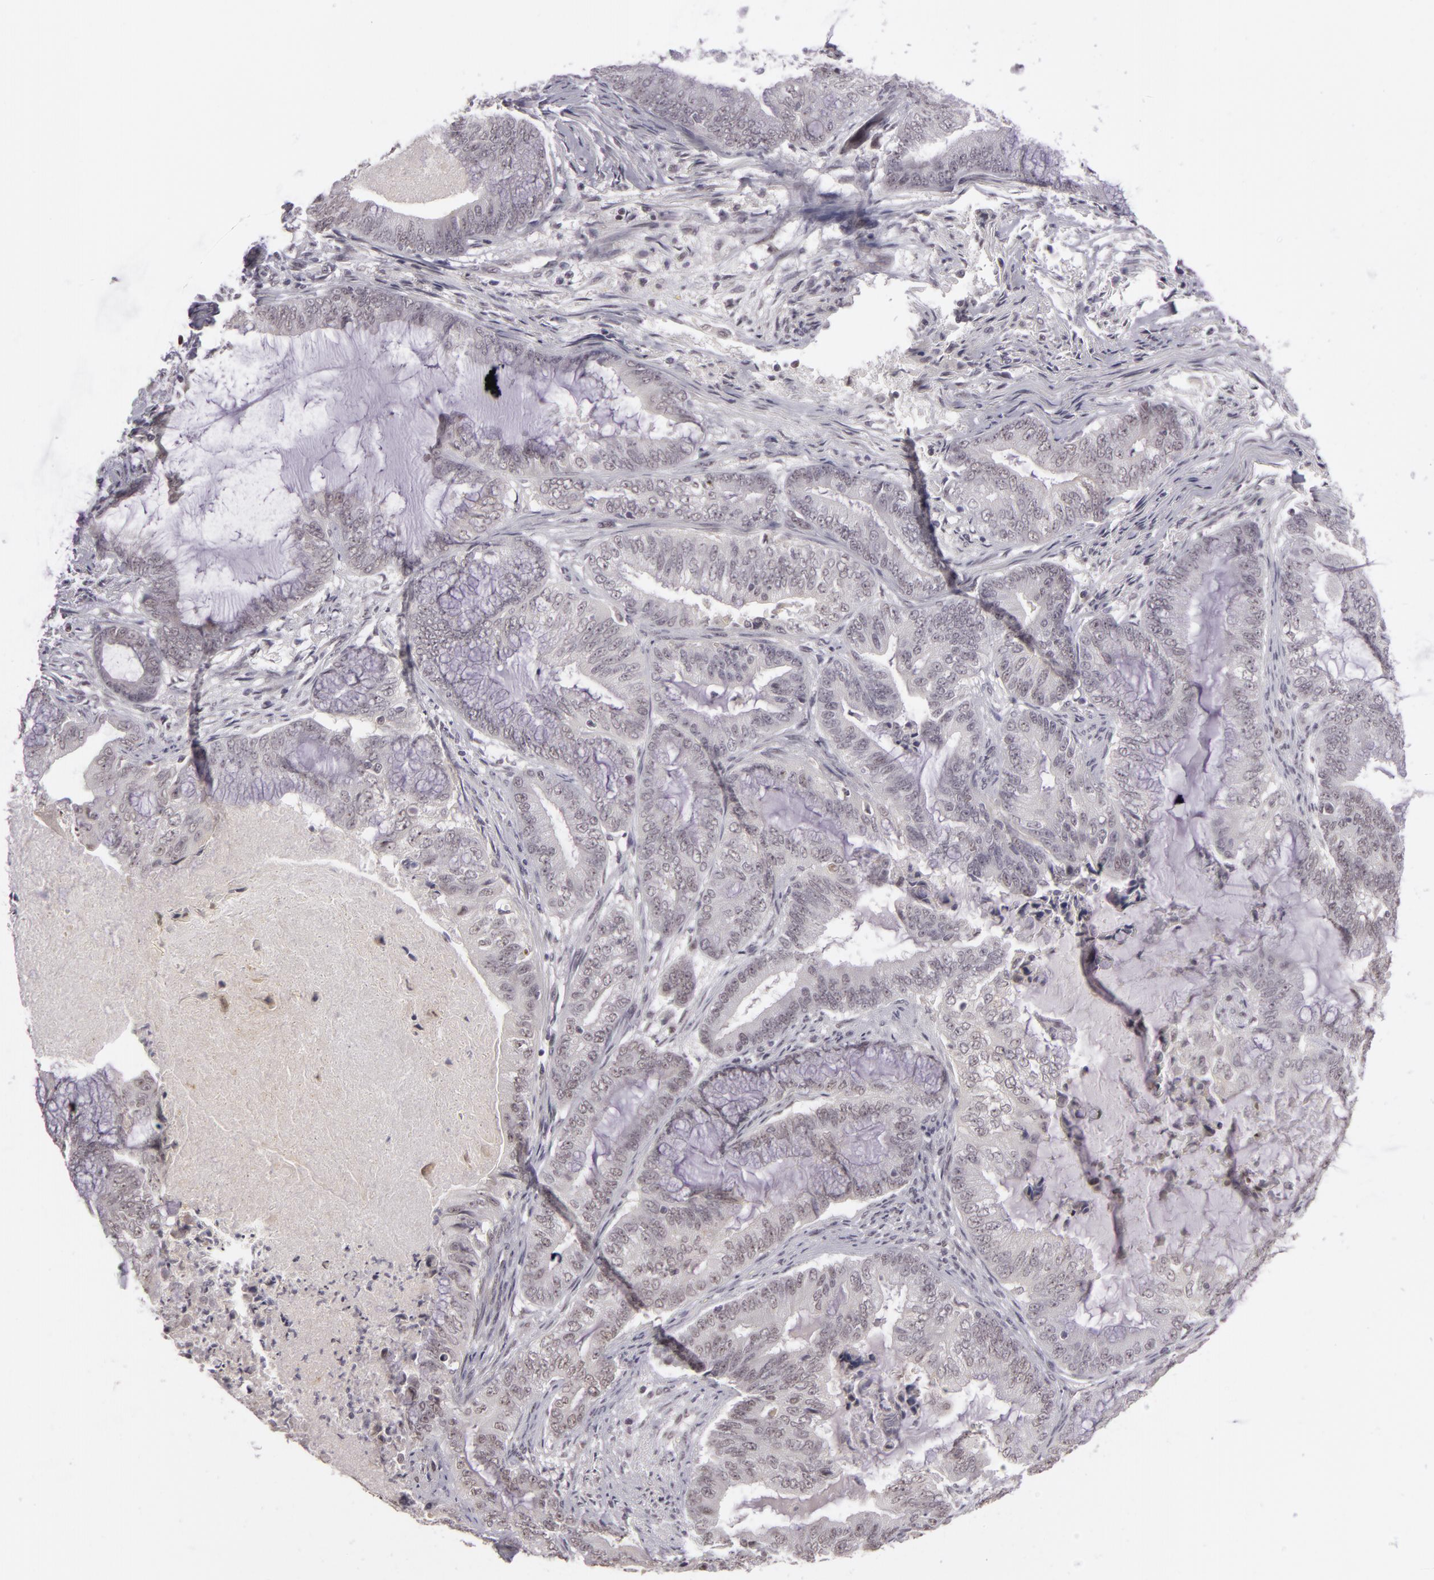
{"staining": {"intensity": "negative", "quantity": "none", "location": "none"}, "tissue": "endometrial cancer", "cell_type": "Tumor cells", "image_type": "cancer", "snomed": [{"axis": "morphology", "description": "Adenocarcinoma, NOS"}, {"axis": "topography", "description": "Endometrium"}], "caption": "Tumor cells show no significant protein expression in endometrial cancer (adenocarcinoma). (DAB (3,3'-diaminobenzidine) immunohistochemistry (IHC), high magnification).", "gene": "RRP7A", "patient": {"sex": "female", "age": 63}}